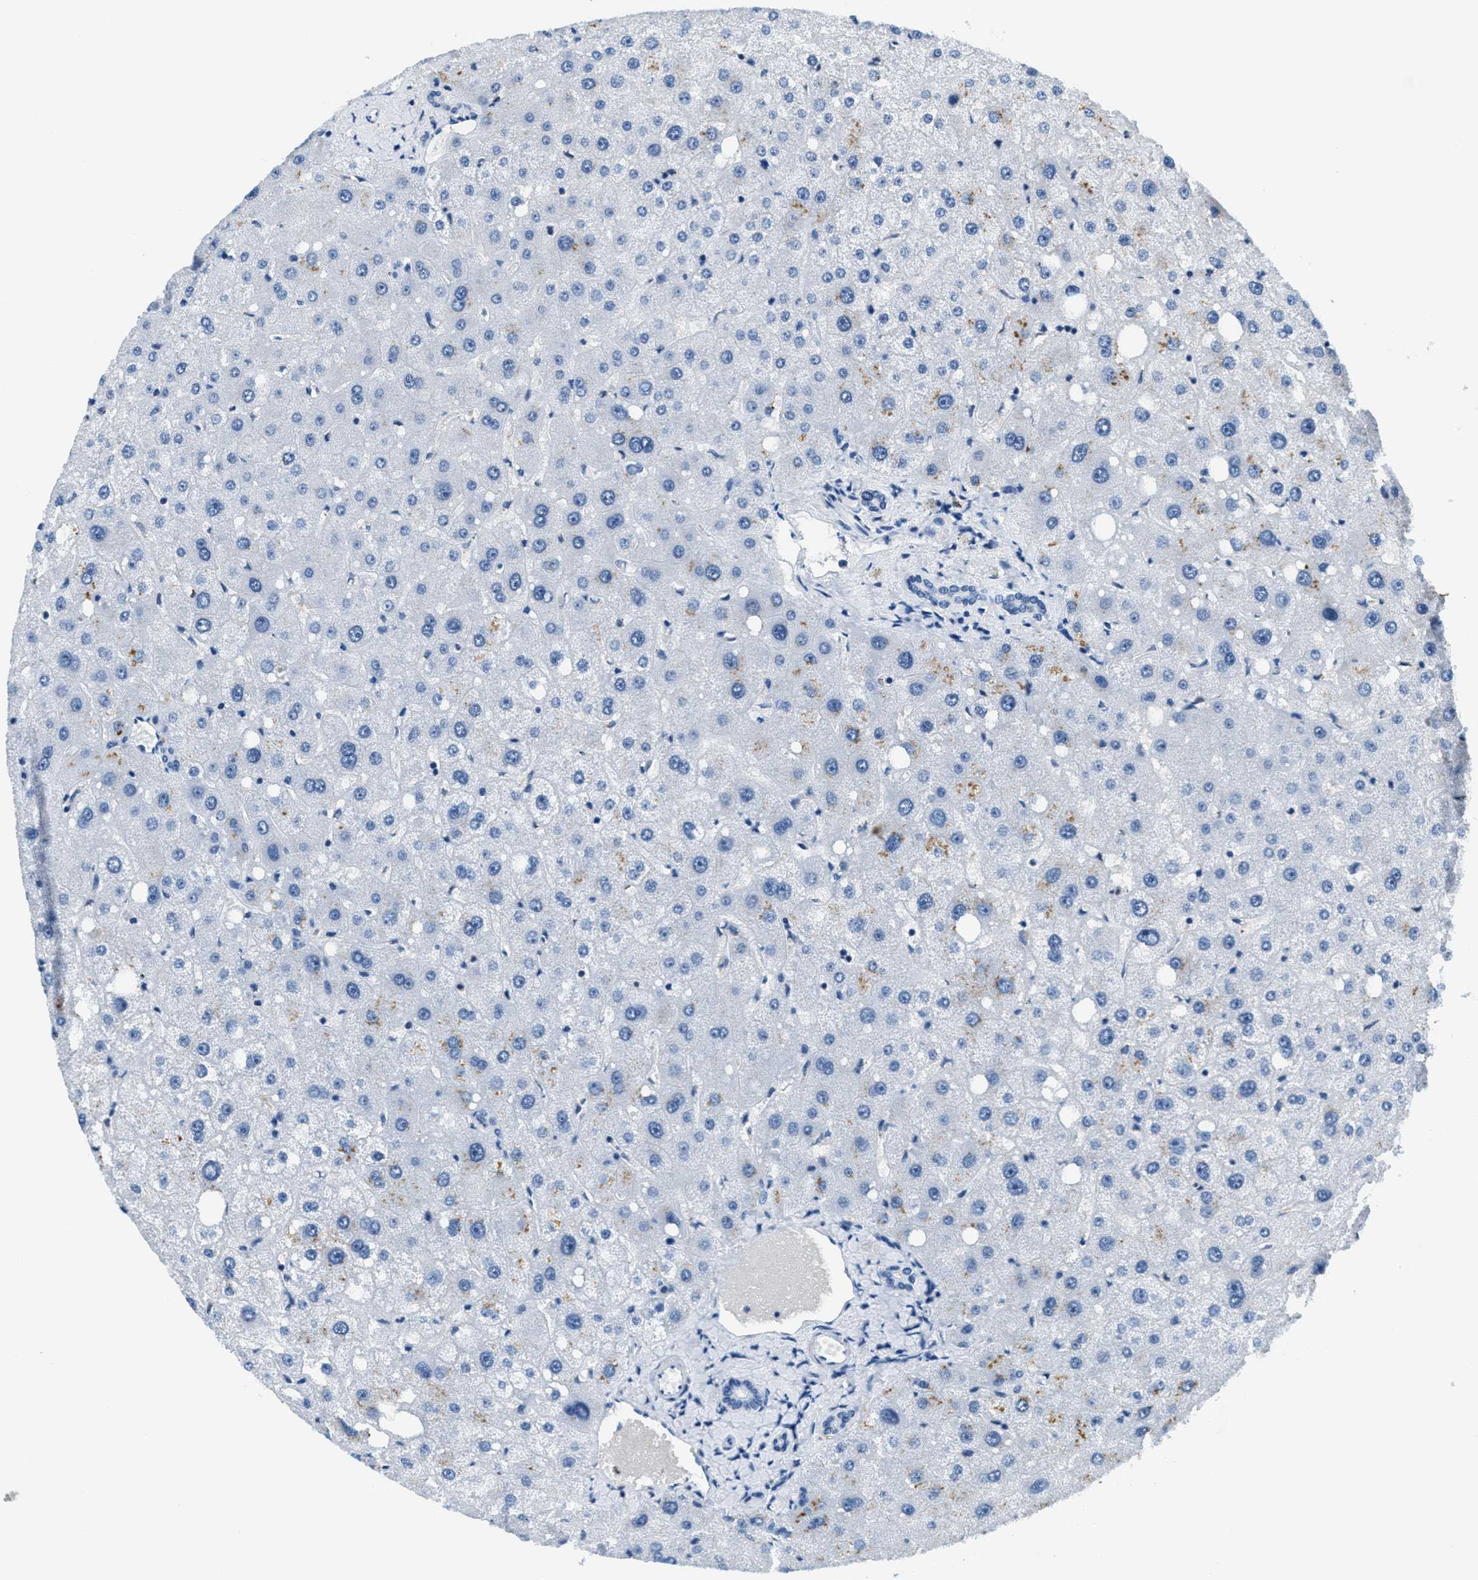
{"staining": {"intensity": "negative", "quantity": "none", "location": "none"}, "tissue": "liver", "cell_type": "Cholangiocytes", "image_type": "normal", "snomed": [{"axis": "morphology", "description": "Normal tissue, NOS"}, {"axis": "topography", "description": "Liver"}], "caption": "IHC of normal liver shows no positivity in cholangiocytes.", "gene": "CA4", "patient": {"sex": "male", "age": 73}}